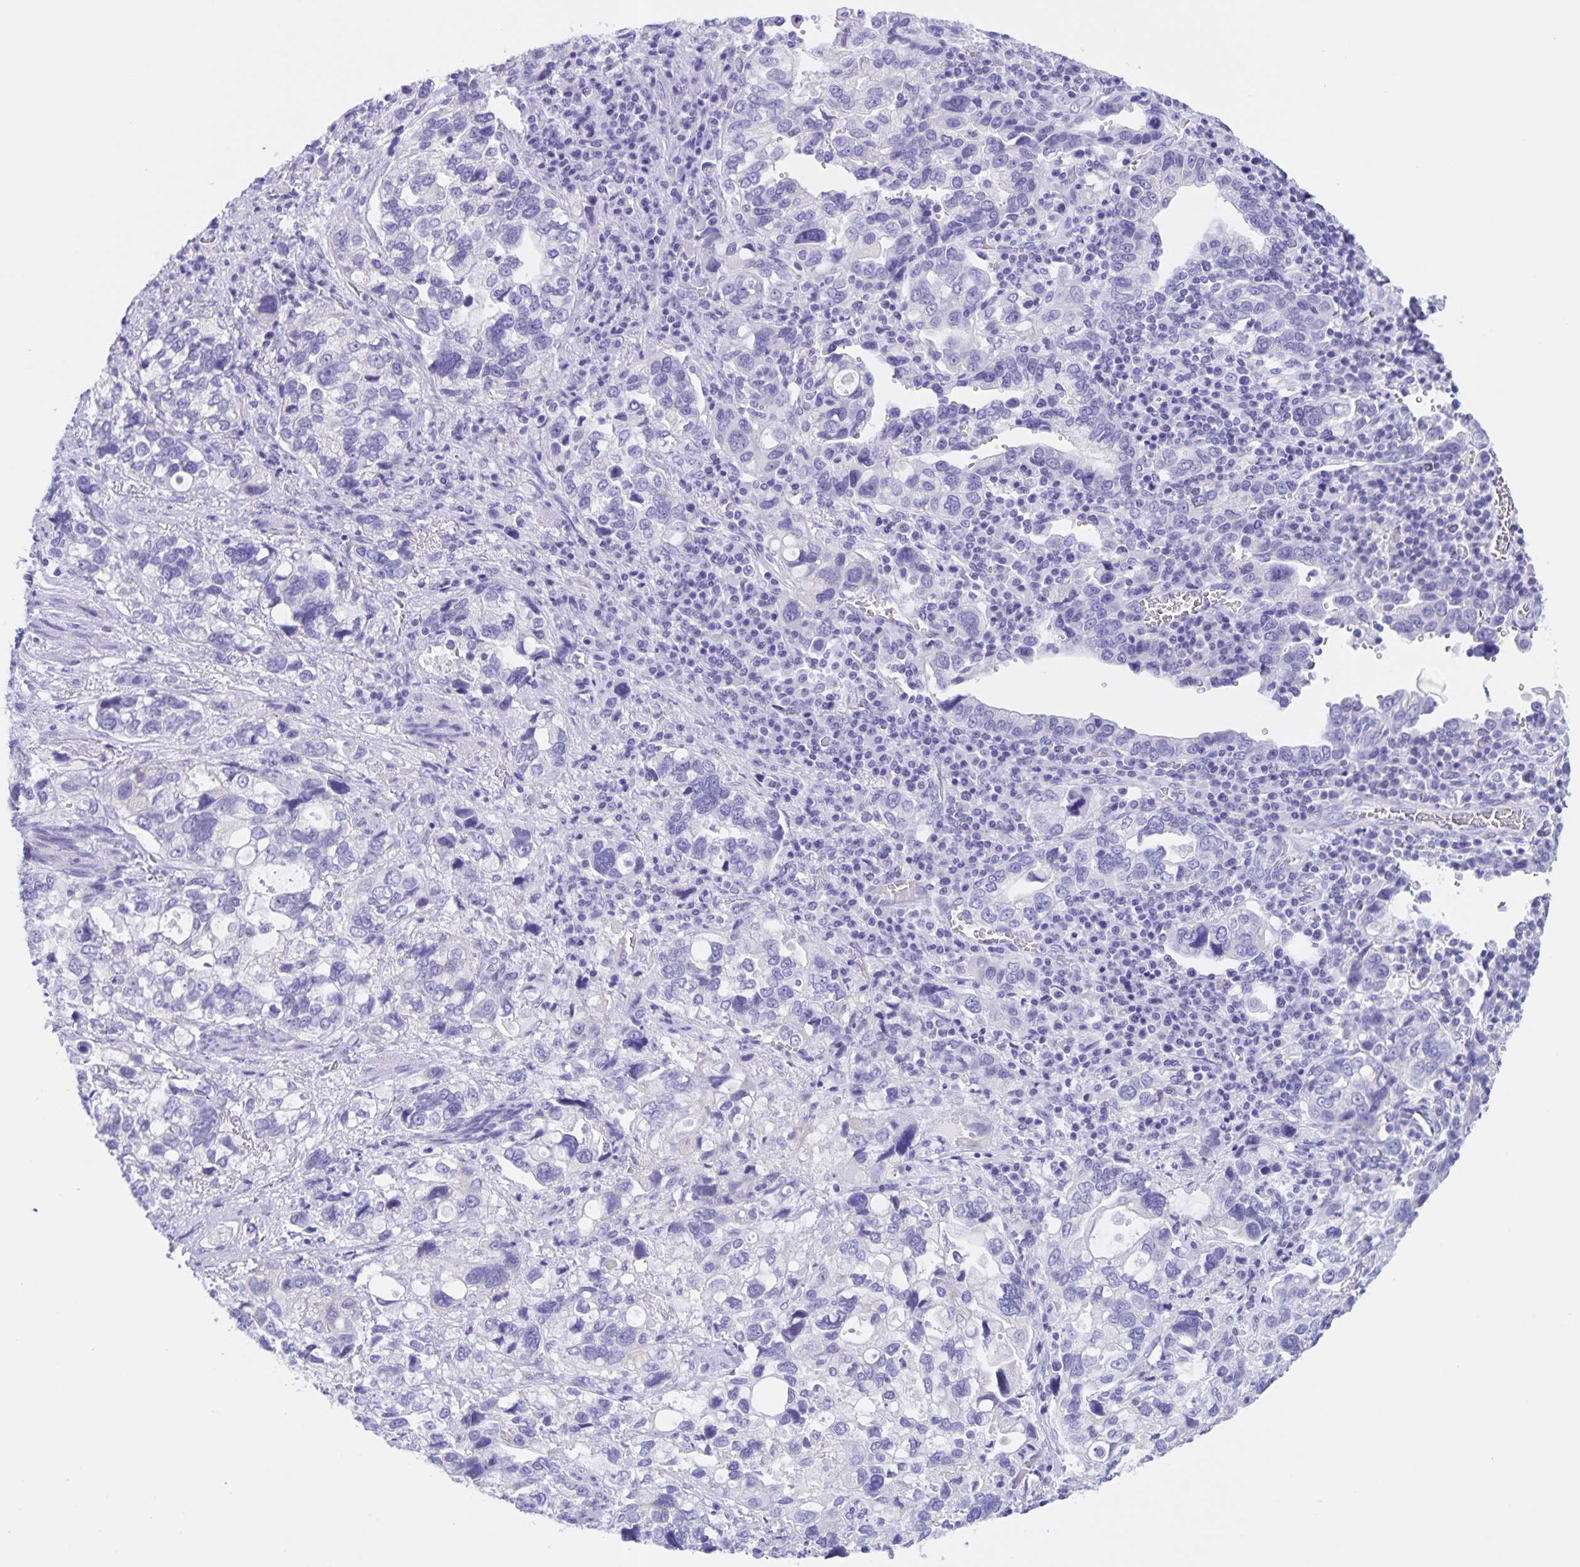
{"staining": {"intensity": "negative", "quantity": "none", "location": "none"}, "tissue": "stomach cancer", "cell_type": "Tumor cells", "image_type": "cancer", "snomed": [{"axis": "morphology", "description": "Adenocarcinoma, NOS"}, {"axis": "topography", "description": "Stomach, upper"}], "caption": "A micrograph of human stomach cancer (adenocarcinoma) is negative for staining in tumor cells.", "gene": "TGIF2LX", "patient": {"sex": "female", "age": 81}}